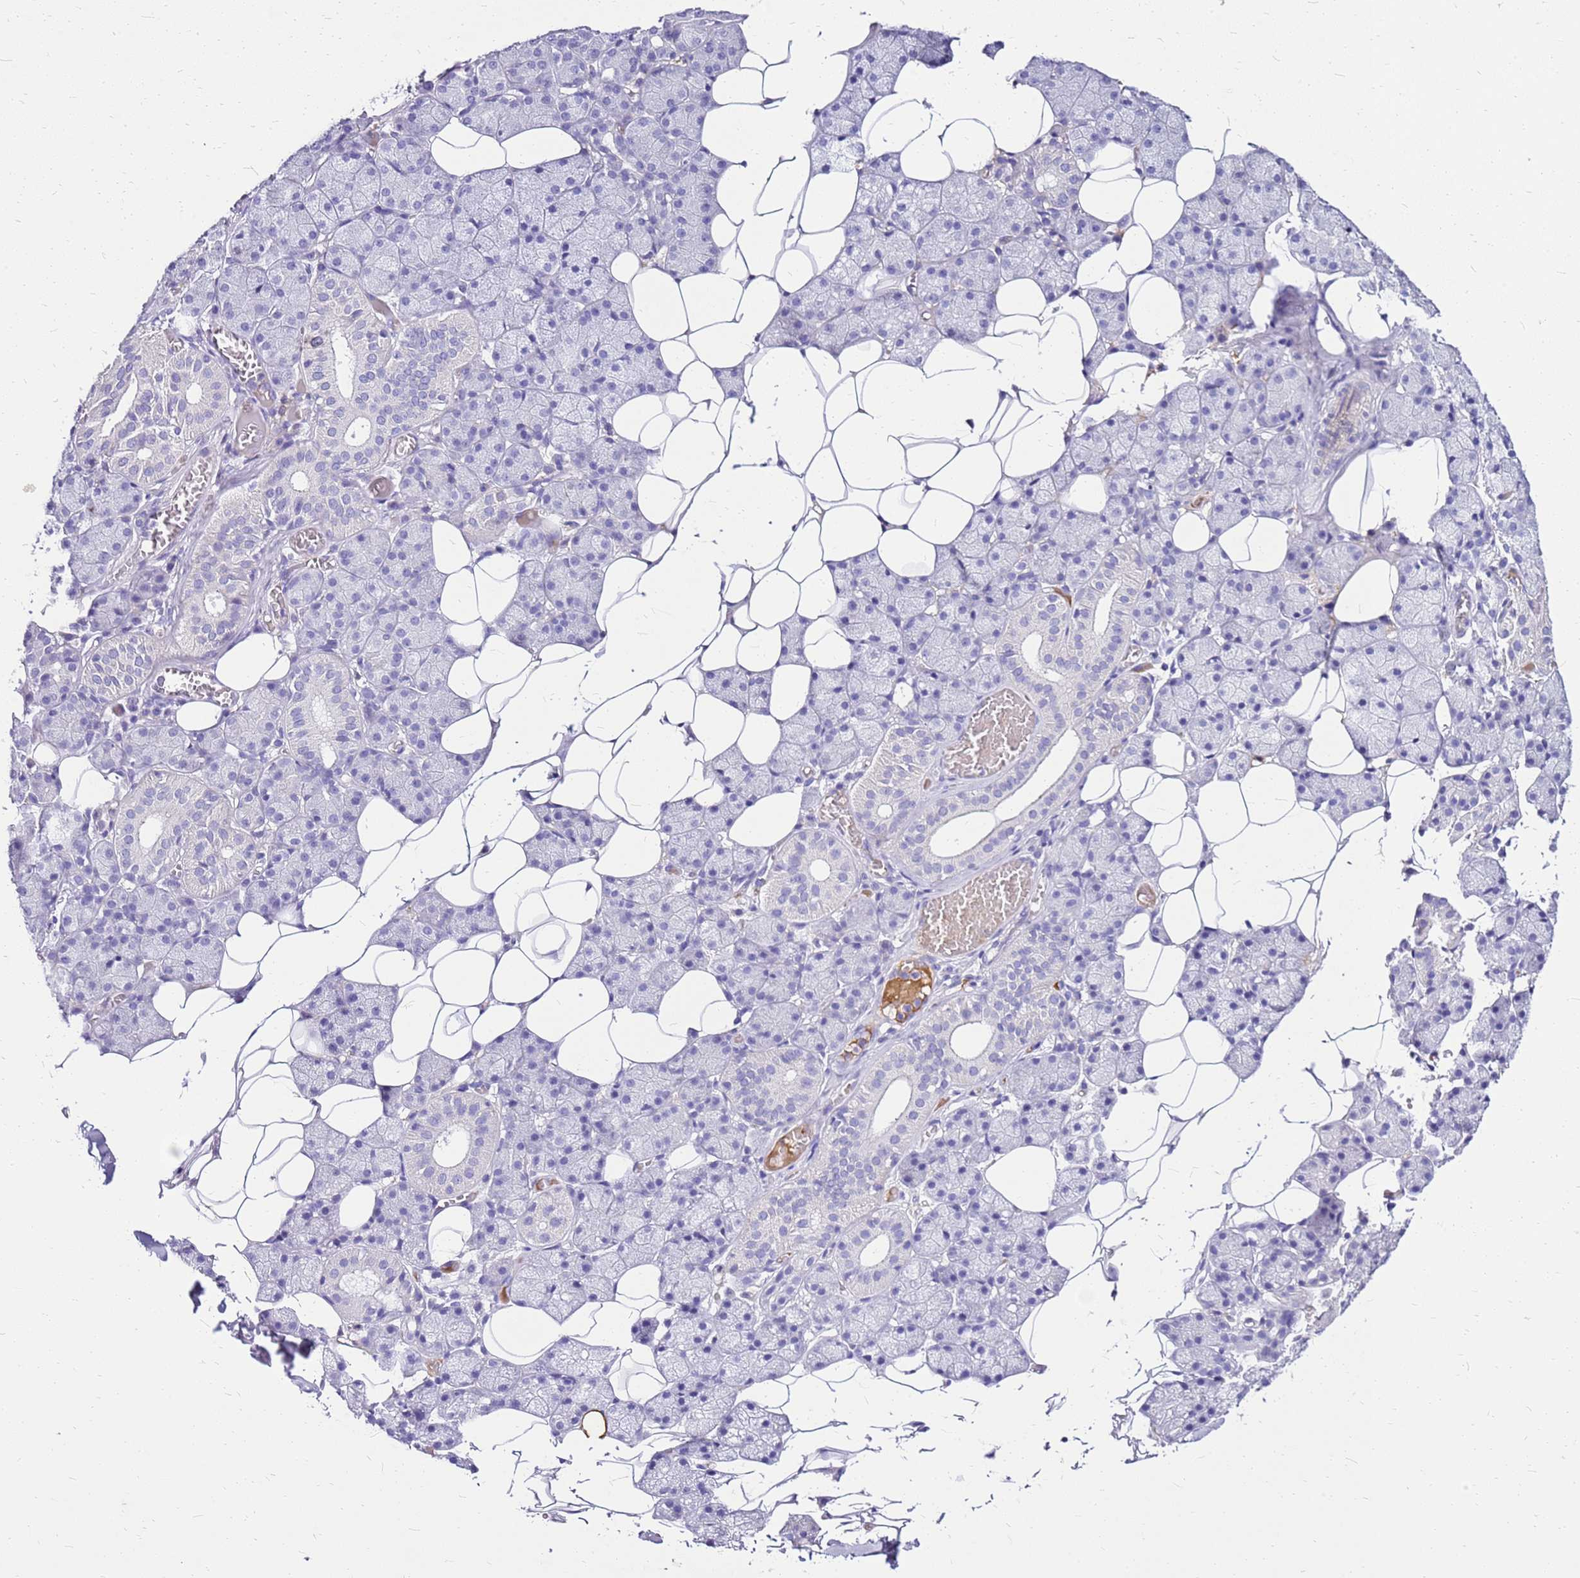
{"staining": {"intensity": "negative", "quantity": "none", "location": "none"}, "tissue": "salivary gland", "cell_type": "Glandular cells", "image_type": "normal", "snomed": [{"axis": "morphology", "description": "Normal tissue, NOS"}, {"axis": "topography", "description": "Salivary gland"}], "caption": "The IHC micrograph has no significant expression in glandular cells of salivary gland. (DAB immunohistochemistry, high magnification).", "gene": "DCDC2B", "patient": {"sex": "female", "age": 33}}